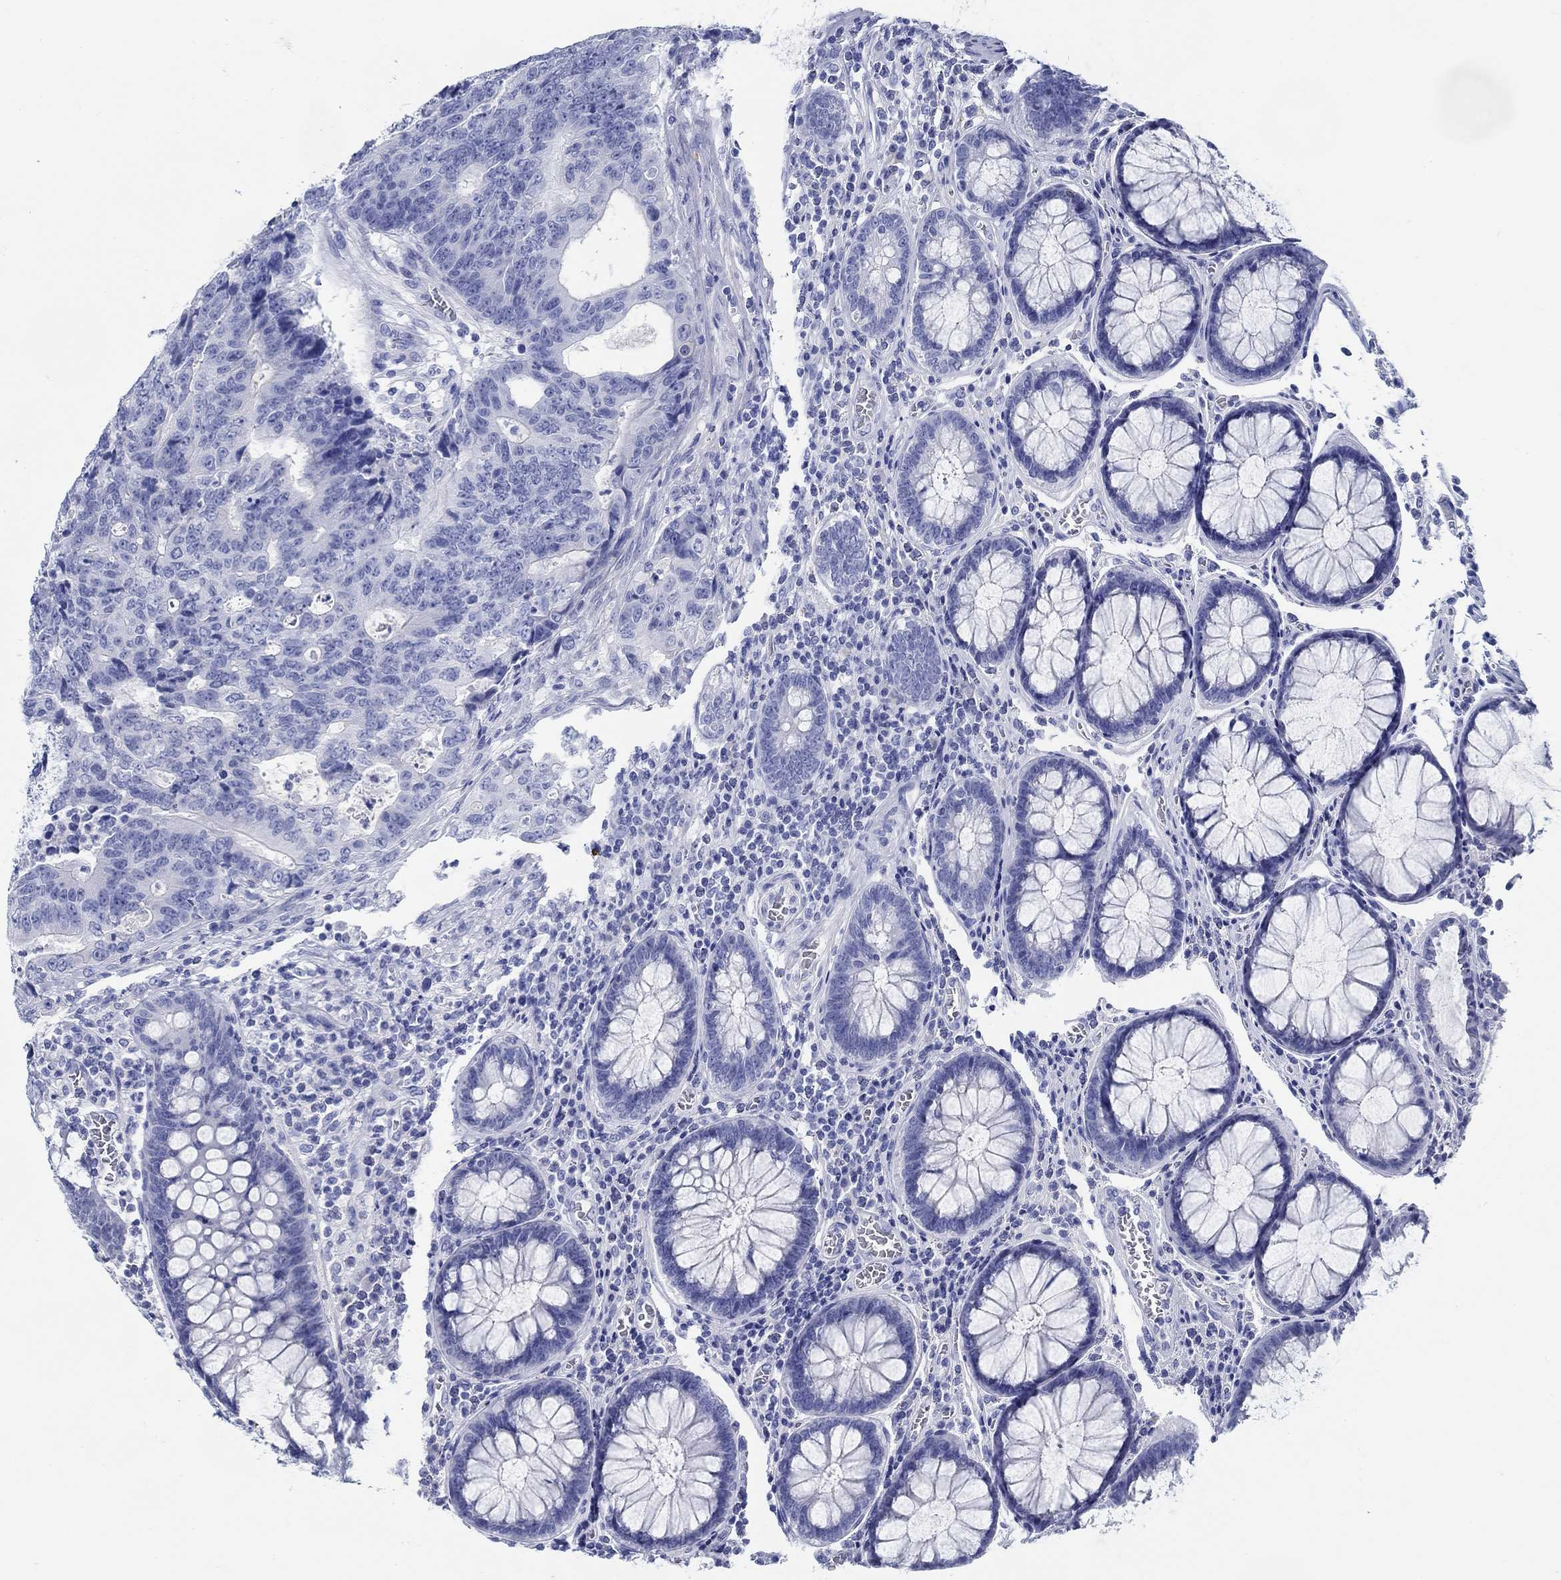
{"staining": {"intensity": "negative", "quantity": "none", "location": "none"}, "tissue": "colorectal cancer", "cell_type": "Tumor cells", "image_type": "cancer", "snomed": [{"axis": "morphology", "description": "Adenocarcinoma, NOS"}, {"axis": "topography", "description": "Colon"}], "caption": "Protein analysis of adenocarcinoma (colorectal) displays no significant expression in tumor cells.", "gene": "FBXO2", "patient": {"sex": "female", "age": 48}}